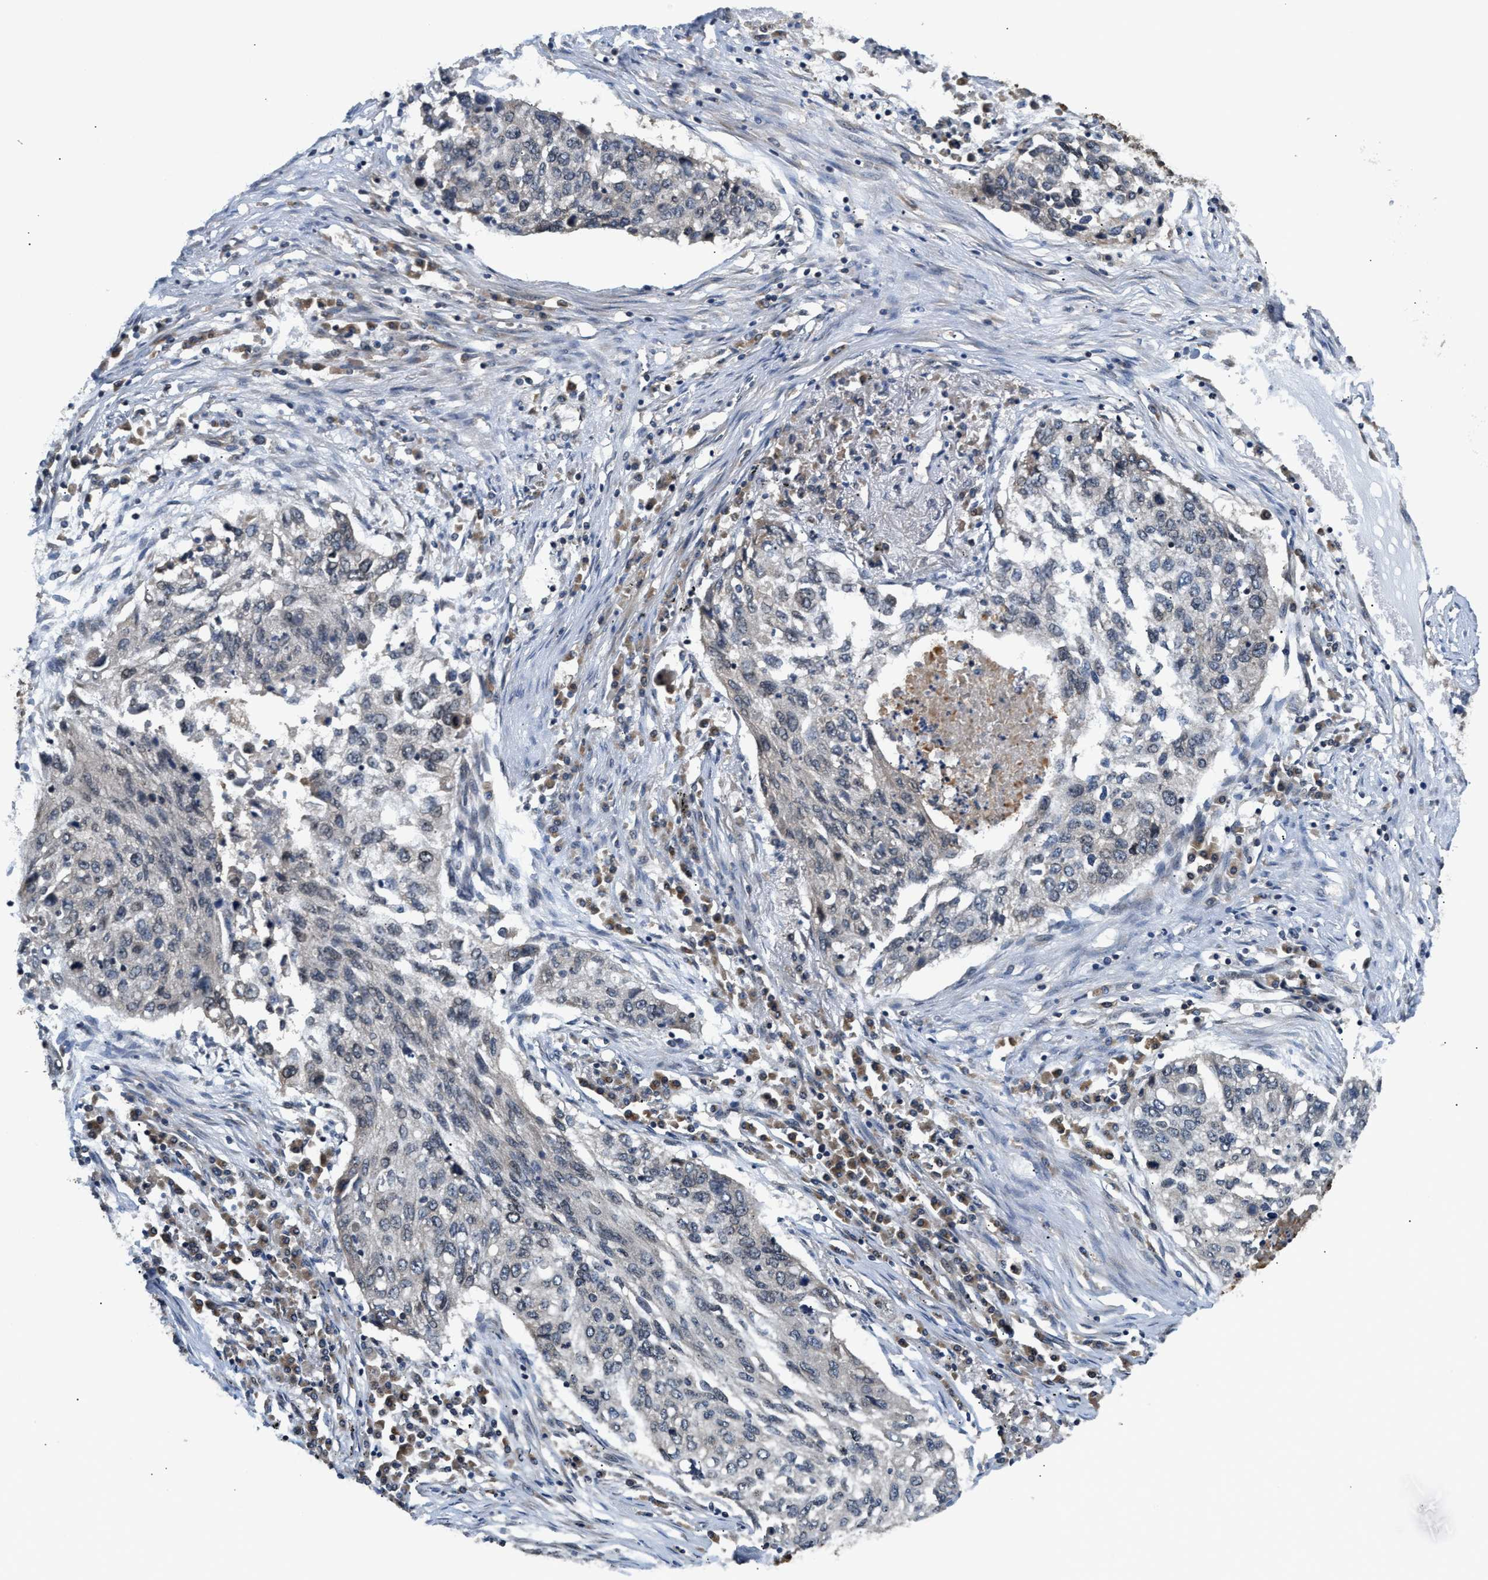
{"staining": {"intensity": "weak", "quantity": "<25%", "location": "cytoplasmic/membranous"}, "tissue": "lung cancer", "cell_type": "Tumor cells", "image_type": "cancer", "snomed": [{"axis": "morphology", "description": "Squamous cell carcinoma, NOS"}, {"axis": "topography", "description": "Lung"}], "caption": "DAB immunohistochemical staining of lung squamous cell carcinoma exhibits no significant staining in tumor cells.", "gene": "RAB29", "patient": {"sex": "female", "age": 63}}